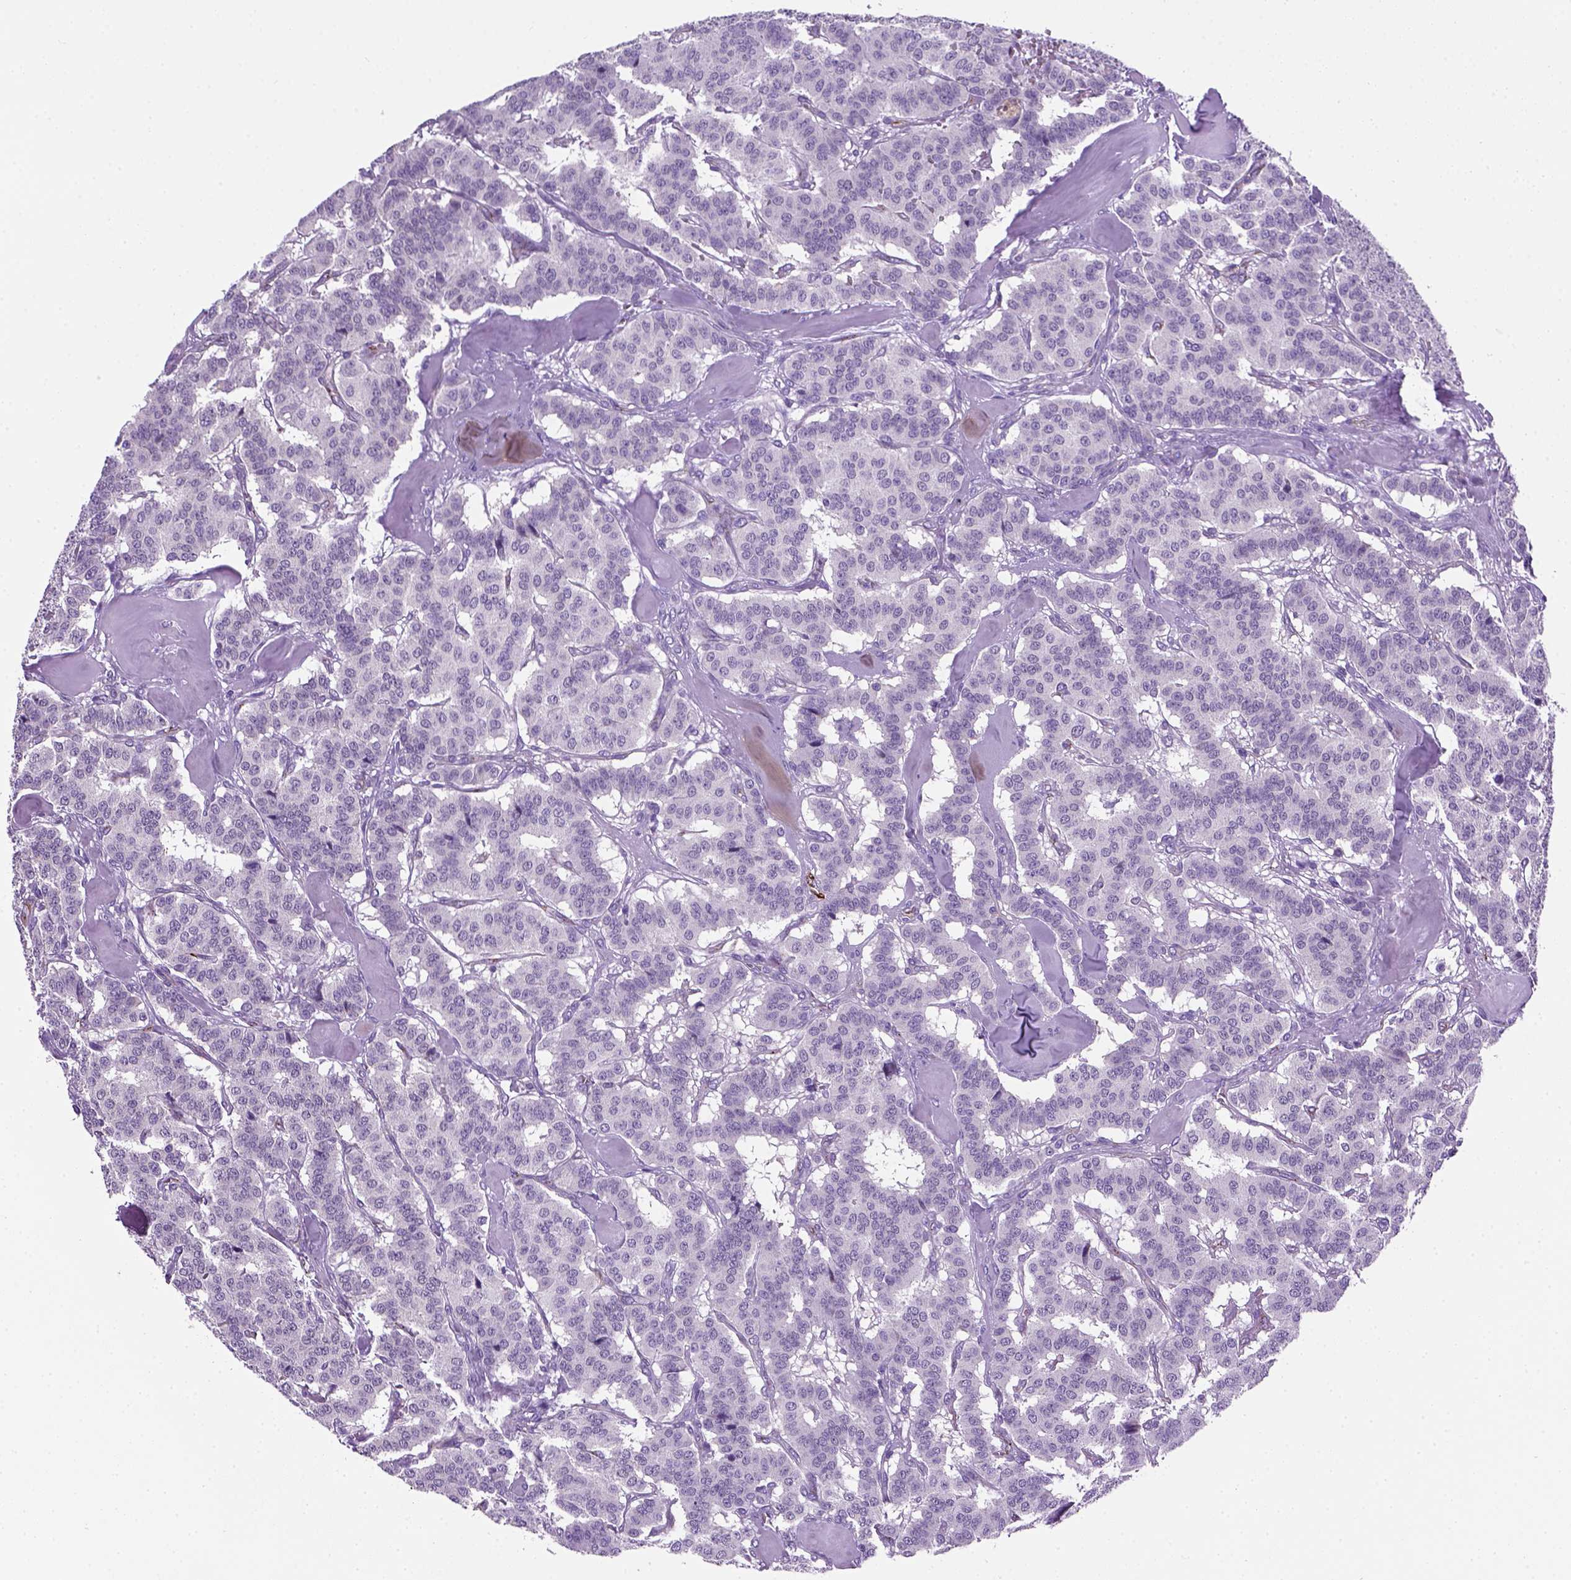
{"staining": {"intensity": "negative", "quantity": "none", "location": "none"}, "tissue": "carcinoid", "cell_type": "Tumor cells", "image_type": "cancer", "snomed": [{"axis": "morphology", "description": "Normal tissue, NOS"}, {"axis": "morphology", "description": "Carcinoid, malignant, NOS"}, {"axis": "topography", "description": "Lung"}], "caption": "This is an IHC image of human carcinoid (malignant). There is no expression in tumor cells.", "gene": "VWF", "patient": {"sex": "female", "age": 46}}